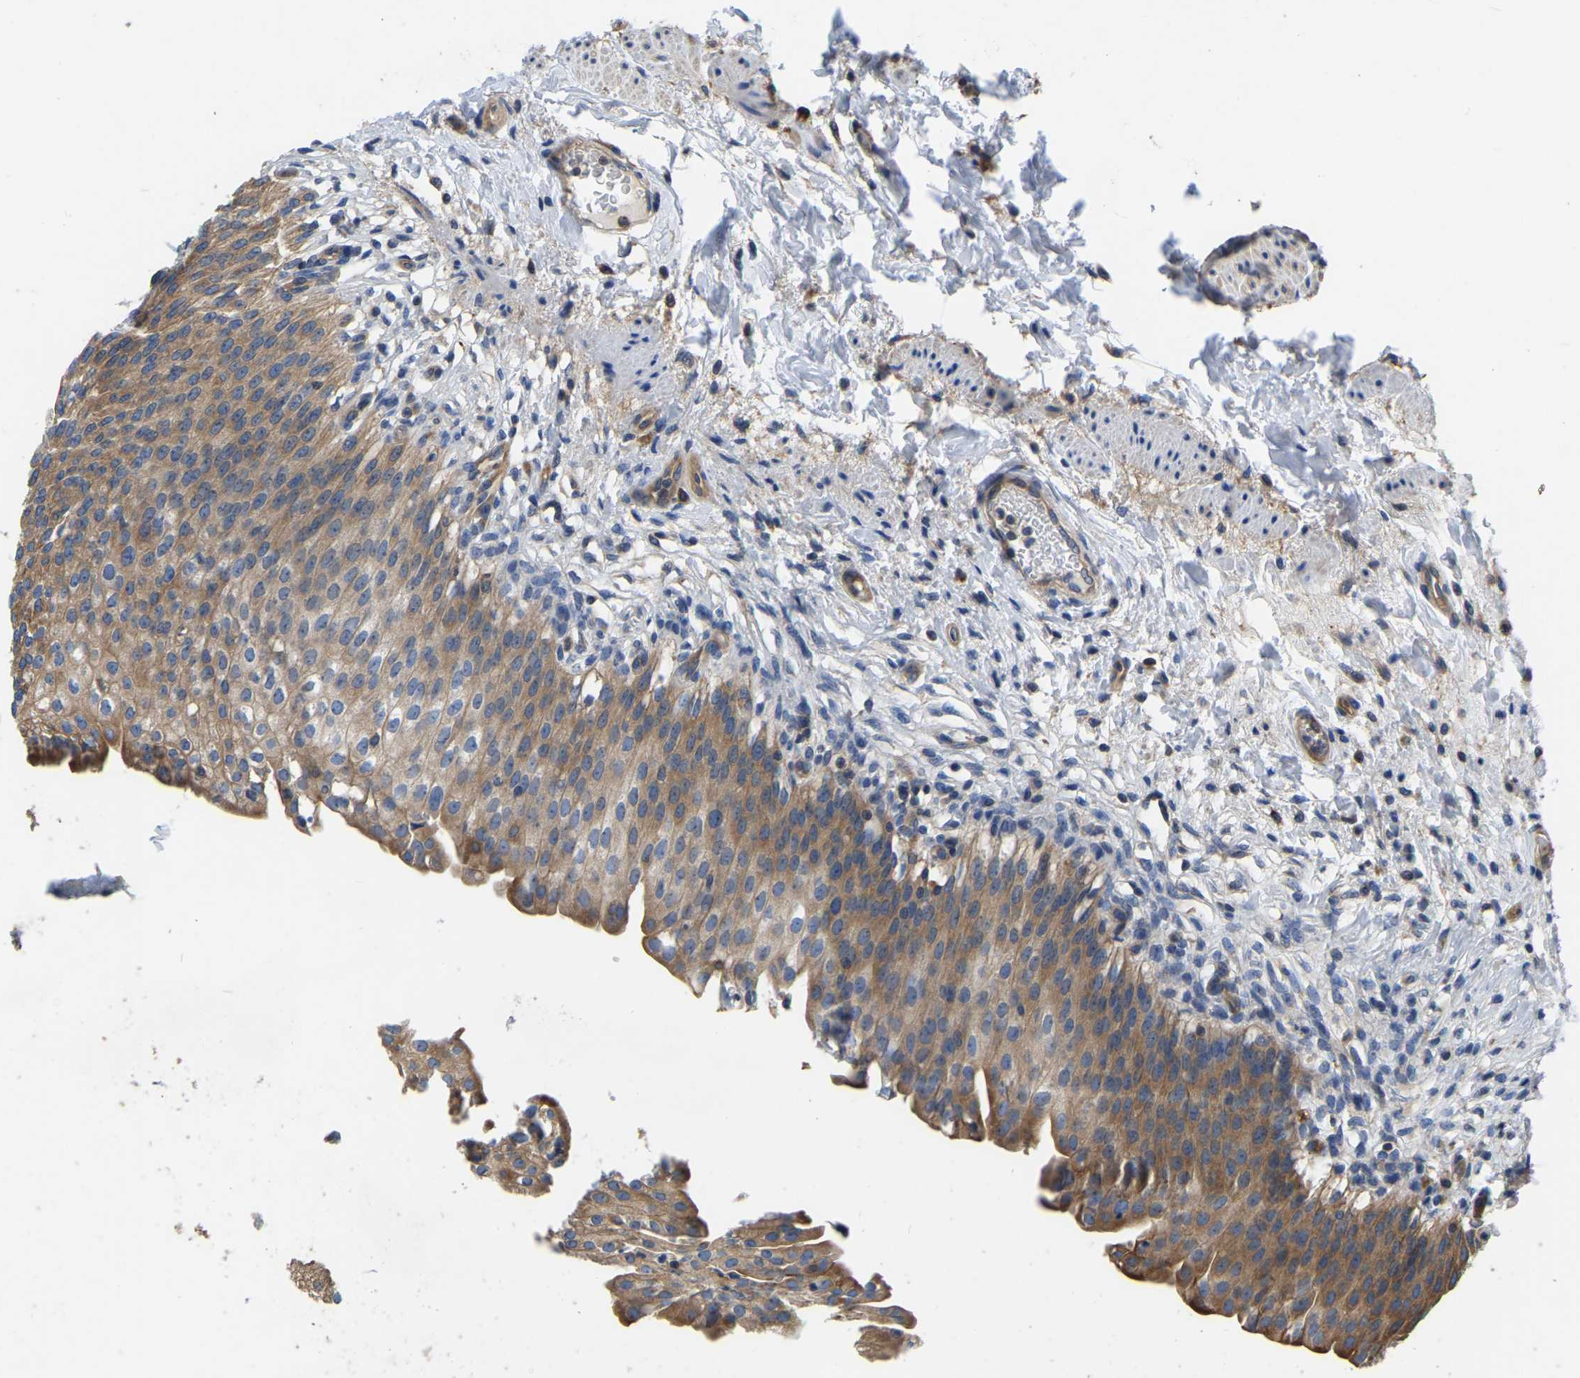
{"staining": {"intensity": "moderate", "quantity": ">75%", "location": "cytoplasmic/membranous"}, "tissue": "urinary bladder", "cell_type": "Urothelial cells", "image_type": "normal", "snomed": [{"axis": "morphology", "description": "Normal tissue, NOS"}, {"axis": "topography", "description": "Urinary bladder"}], "caption": "Benign urinary bladder shows moderate cytoplasmic/membranous expression in about >75% of urothelial cells, visualized by immunohistochemistry.", "gene": "GARS1", "patient": {"sex": "female", "age": 60}}